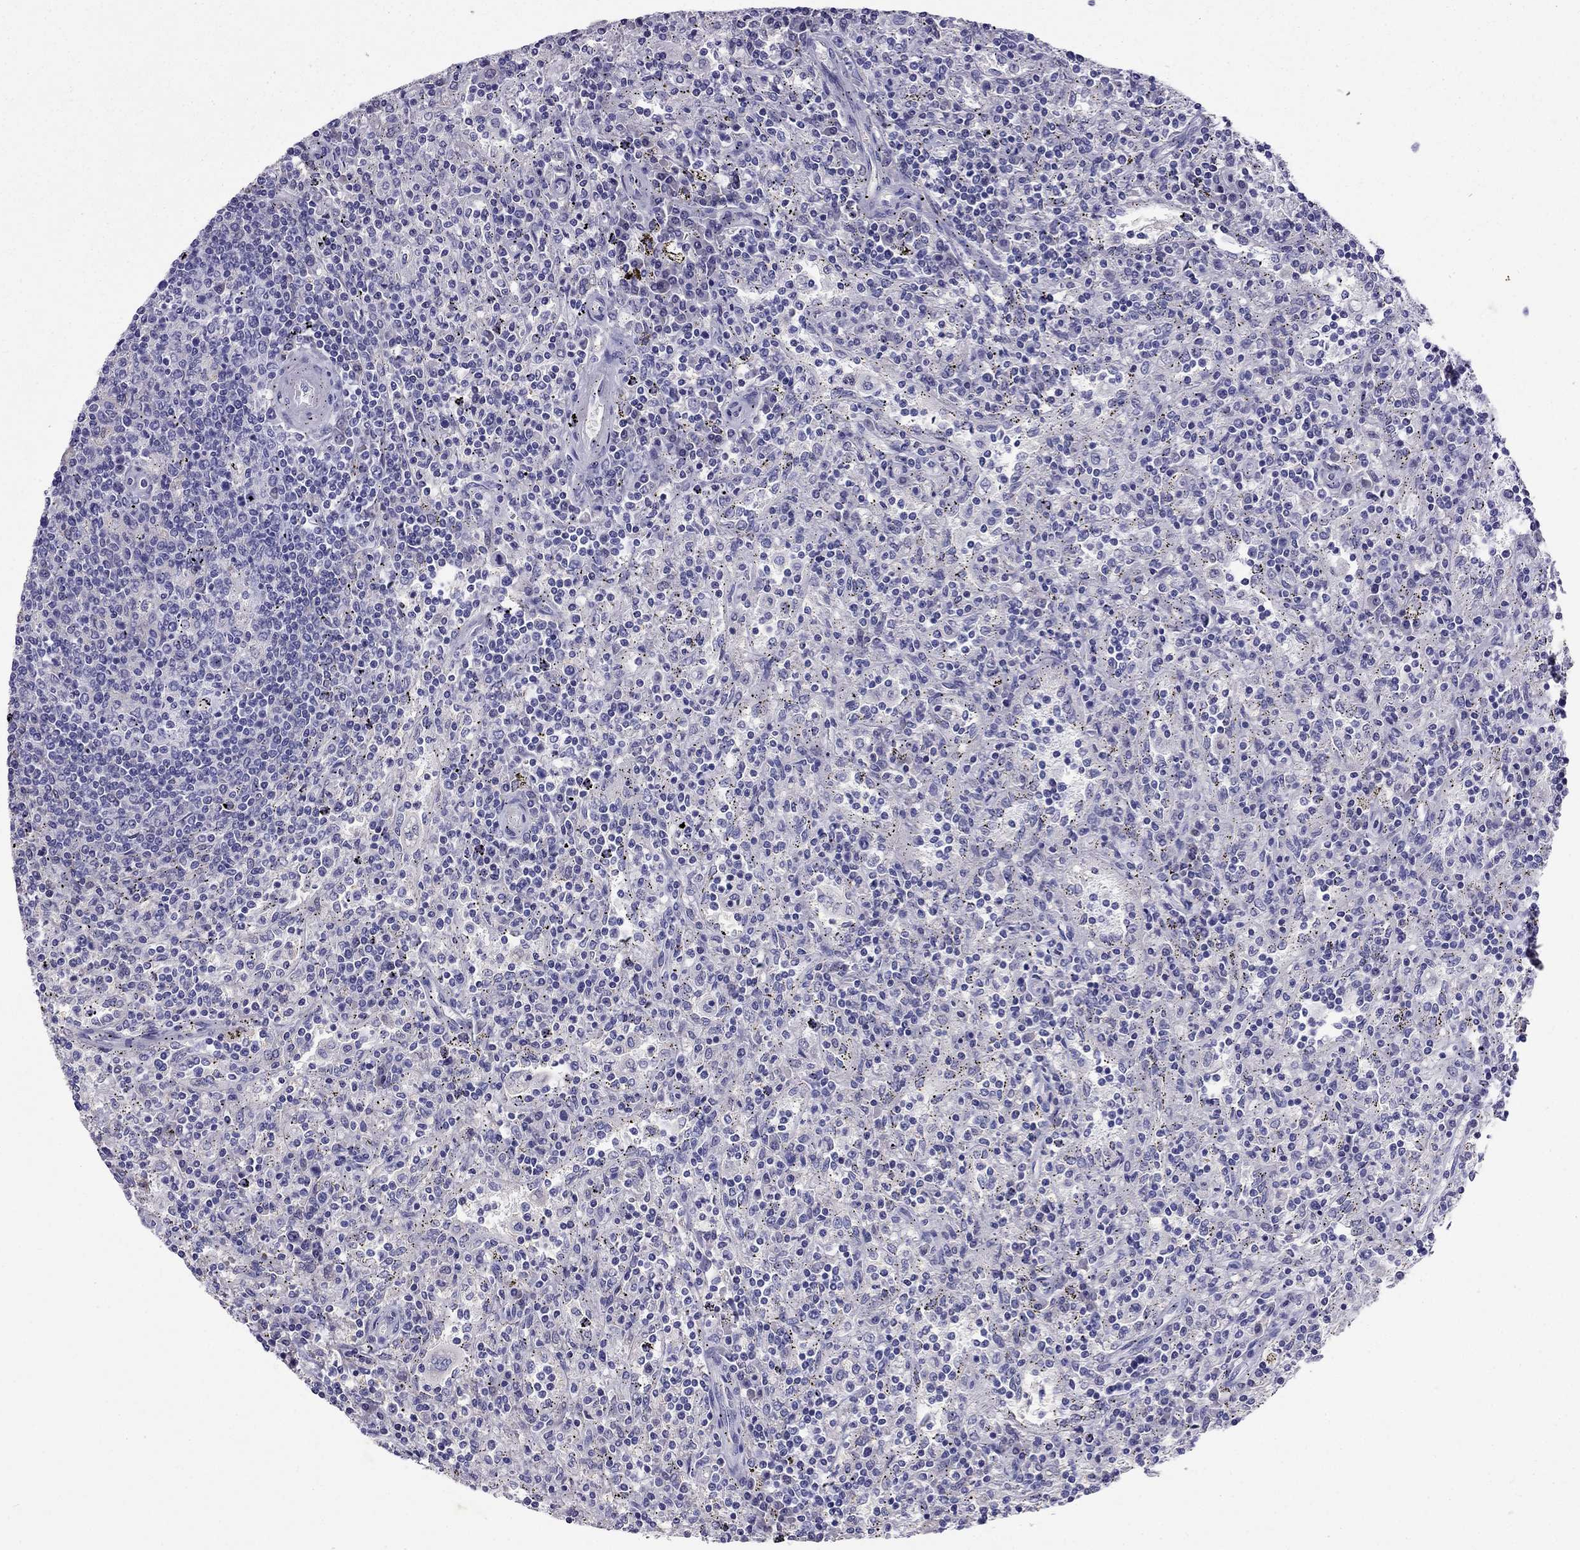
{"staining": {"intensity": "negative", "quantity": "none", "location": "none"}, "tissue": "lymphoma", "cell_type": "Tumor cells", "image_type": "cancer", "snomed": [{"axis": "morphology", "description": "Malignant lymphoma, non-Hodgkin's type, Low grade"}, {"axis": "topography", "description": "Lymph node"}], "caption": "This photomicrograph is of lymphoma stained with immunohistochemistry to label a protein in brown with the nuclei are counter-stained blue. There is no positivity in tumor cells. (Stains: DAB IHC with hematoxylin counter stain, Microscopy: brightfield microscopy at high magnification).", "gene": "TBC1D21", "patient": {"sex": "male", "age": 52}}